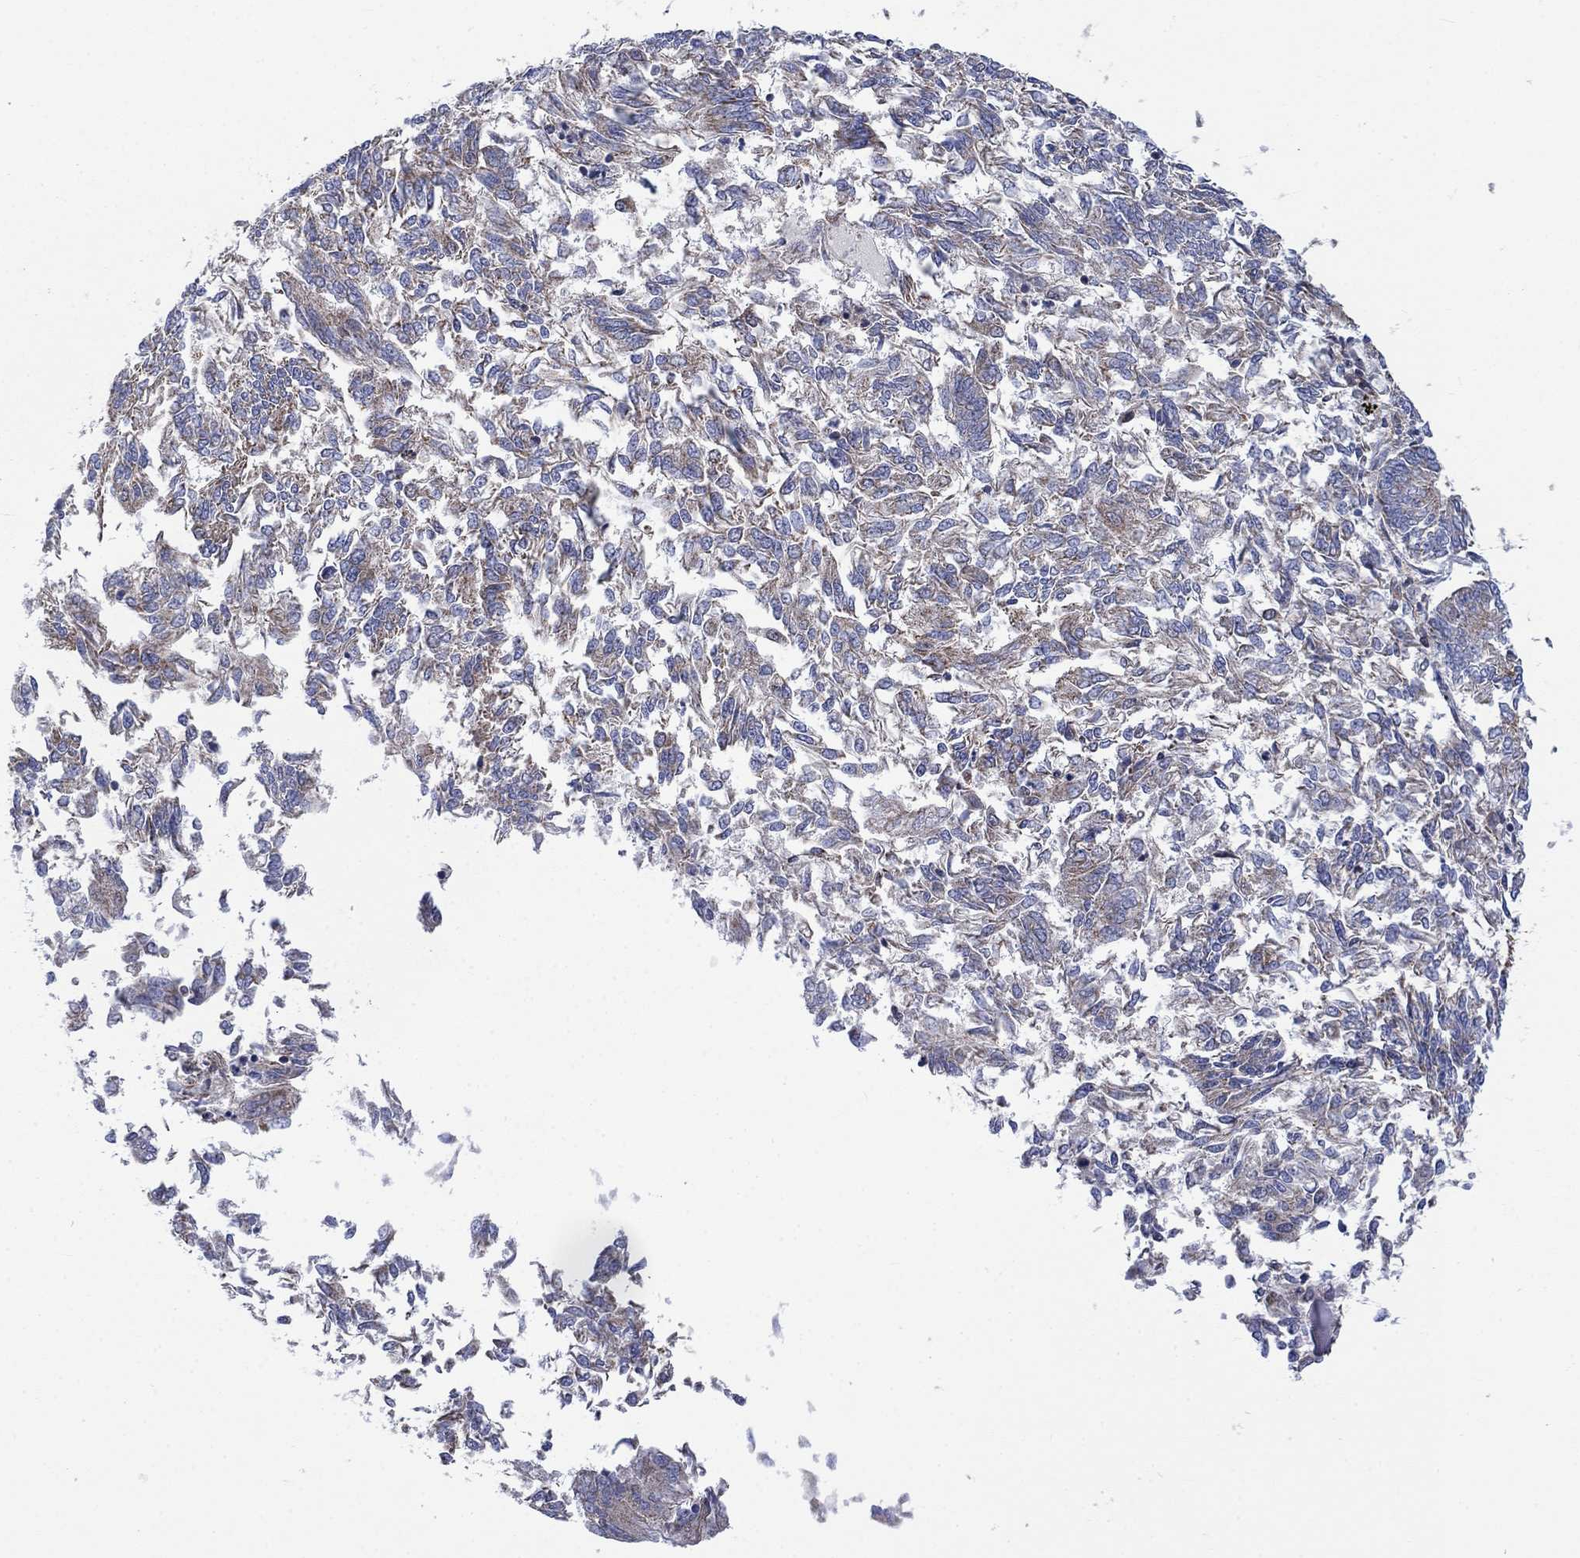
{"staining": {"intensity": "weak", "quantity": "25%-75%", "location": "cytoplasmic/membranous"}, "tissue": "endometrial cancer", "cell_type": "Tumor cells", "image_type": "cancer", "snomed": [{"axis": "morphology", "description": "Adenocarcinoma, NOS"}, {"axis": "topography", "description": "Endometrium"}], "caption": "High-power microscopy captured an immunohistochemistry (IHC) image of endometrial adenocarcinoma, revealing weak cytoplasmic/membranous staining in about 25%-75% of tumor cells. (DAB = brown stain, brightfield microscopy at high magnification).", "gene": "SLC35F2", "patient": {"sex": "female", "age": 58}}